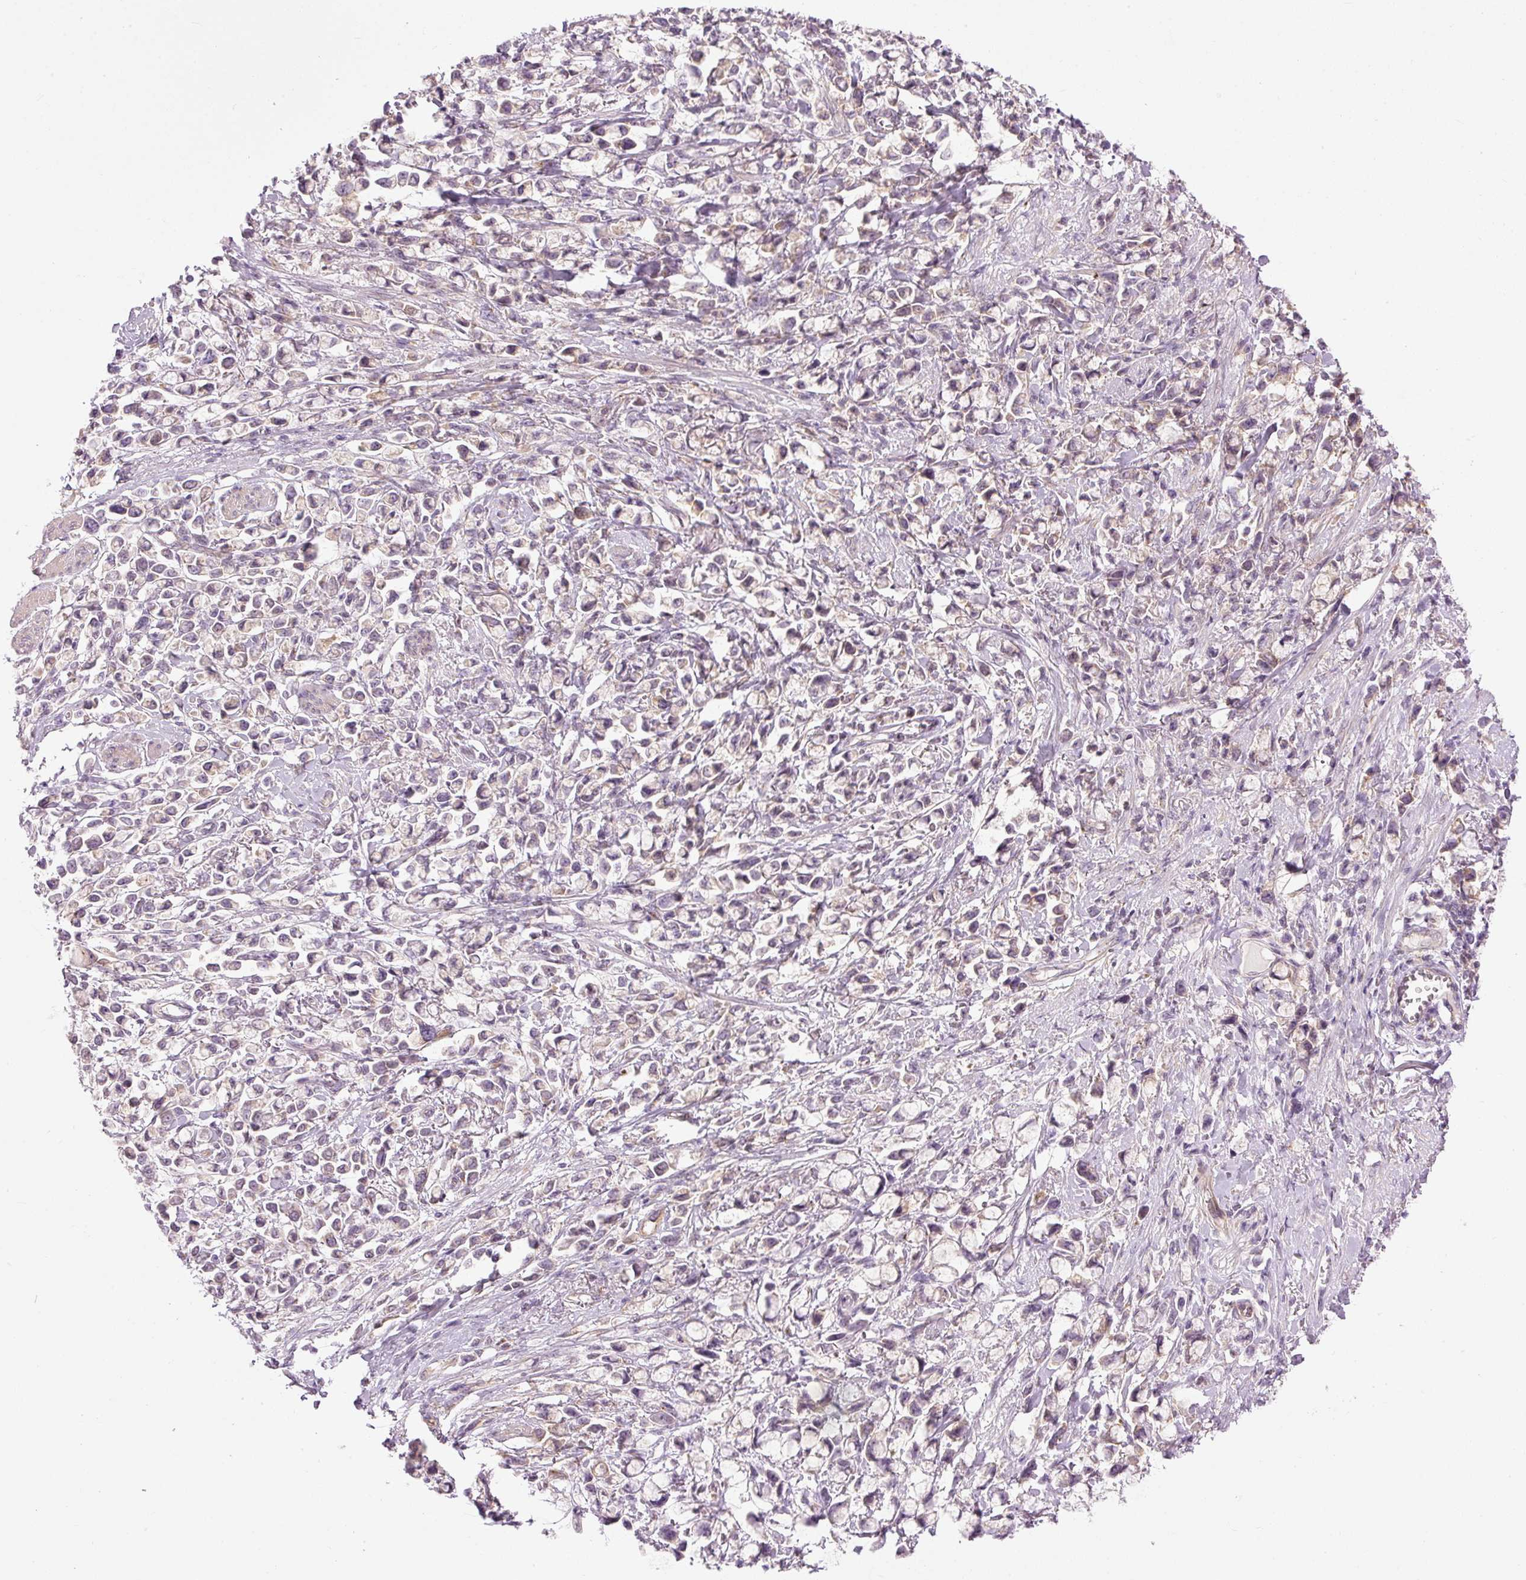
{"staining": {"intensity": "weak", "quantity": "25%-75%", "location": "cytoplasmic/membranous"}, "tissue": "stomach cancer", "cell_type": "Tumor cells", "image_type": "cancer", "snomed": [{"axis": "morphology", "description": "Adenocarcinoma, NOS"}, {"axis": "topography", "description": "Stomach"}], "caption": "Stomach cancer (adenocarcinoma) stained with IHC shows weak cytoplasmic/membranous expression in approximately 25%-75% of tumor cells.", "gene": "MZT2B", "patient": {"sex": "female", "age": 81}}